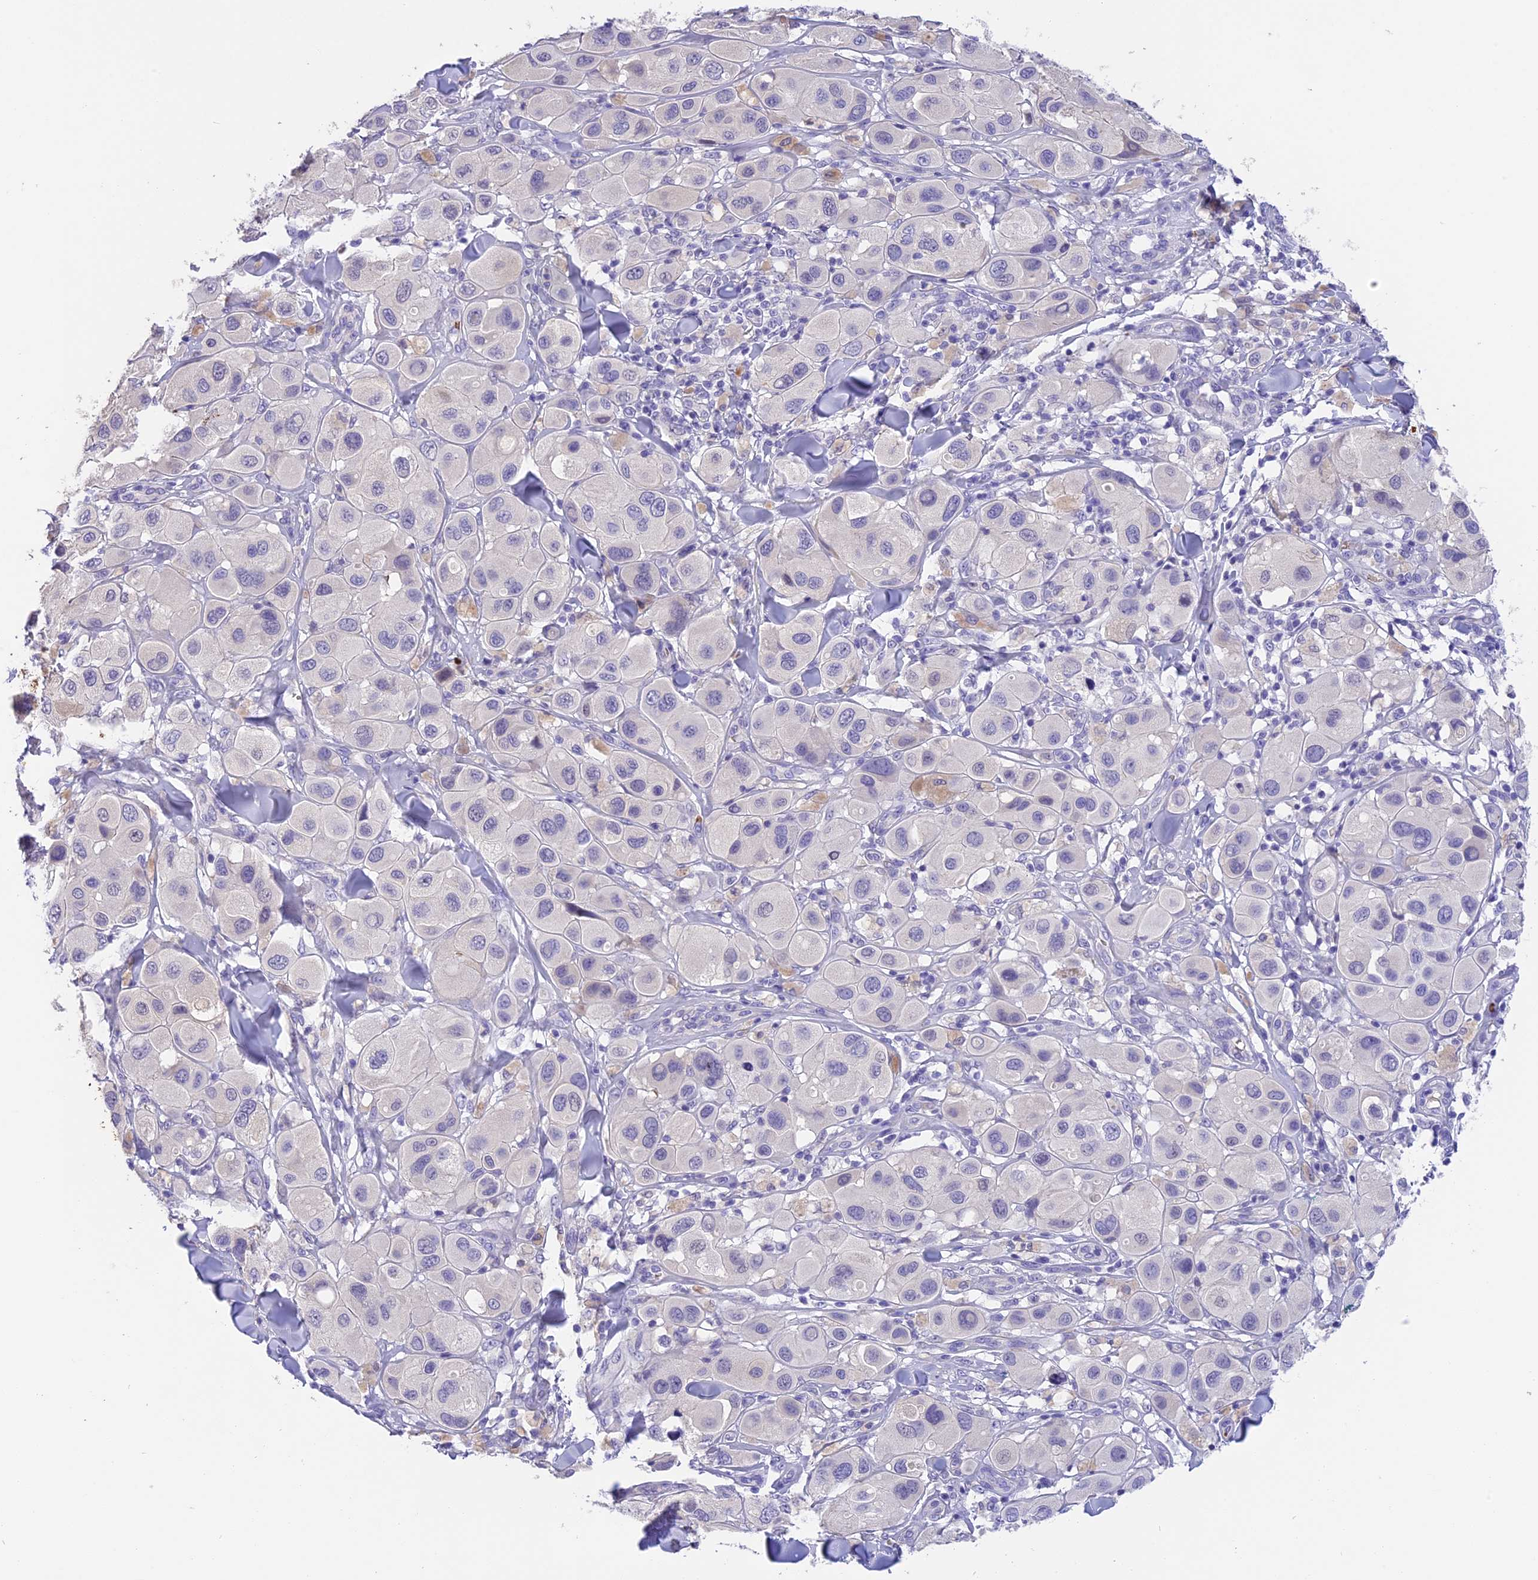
{"staining": {"intensity": "negative", "quantity": "none", "location": "none"}, "tissue": "melanoma", "cell_type": "Tumor cells", "image_type": "cancer", "snomed": [{"axis": "morphology", "description": "Malignant melanoma, Metastatic site"}, {"axis": "topography", "description": "Skin"}], "caption": "IHC histopathology image of melanoma stained for a protein (brown), which exhibits no staining in tumor cells.", "gene": "TNNC2", "patient": {"sex": "male", "age": 41}}